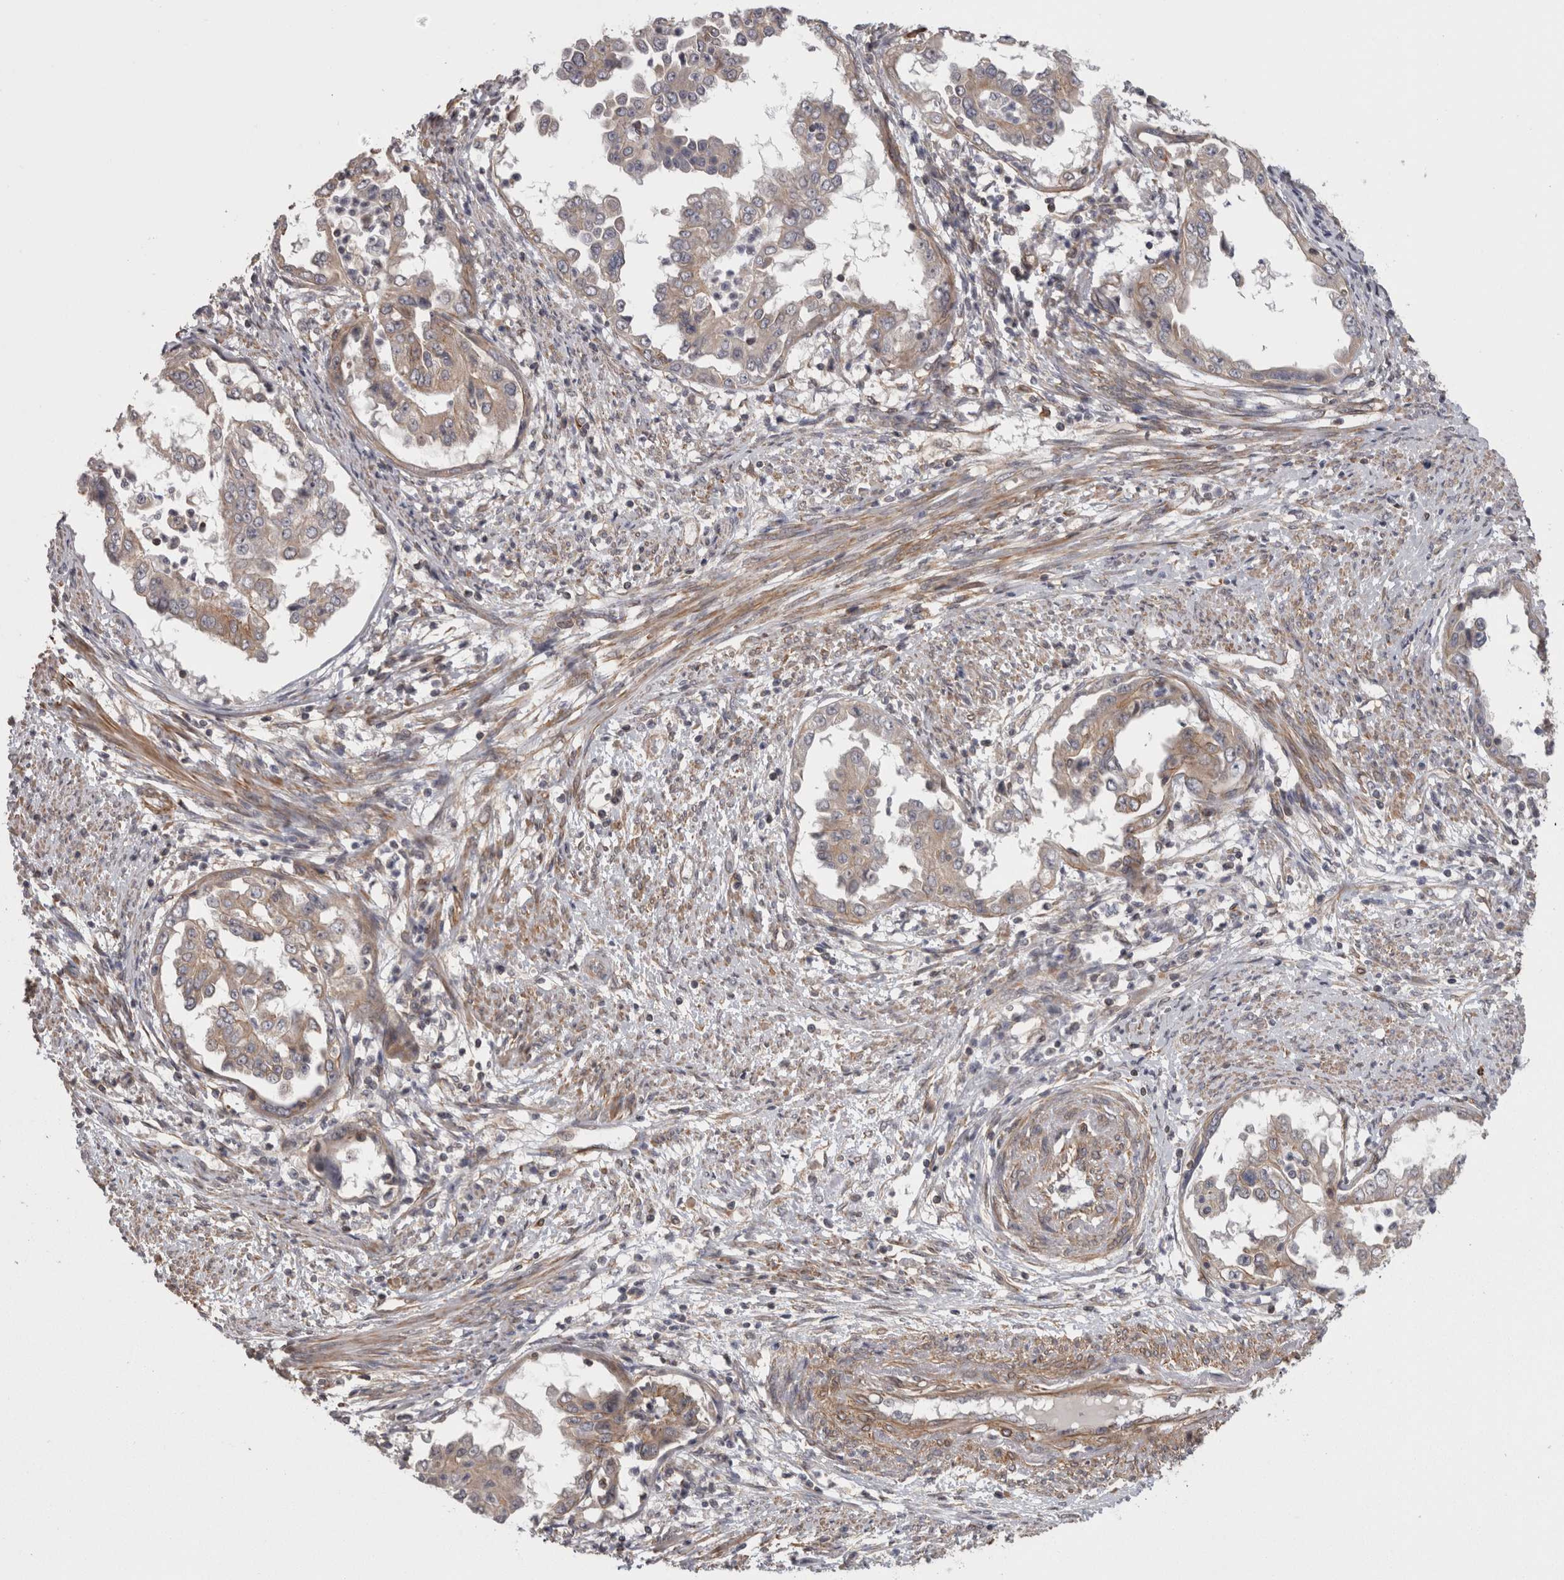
{"staining": {"intensity": "weak", "quantity": "<25%", "location": "cytoplasmic/membranous"}, "tissue": "endometrial cancer", "cell_type": "Tumor cells", "image_type": "cancer", "snomed": [{"axis": "morphology", "description": "Adenocarcinoma, NOS"}, {"axis": "topography", "description": "Endometrium"}], "caption": "There is no significant positivity in tumor cells of endometrial cancer (adenocarcinoma).", "gene": "RMDN1", "patient": {"sex": "female", "age": 85}}